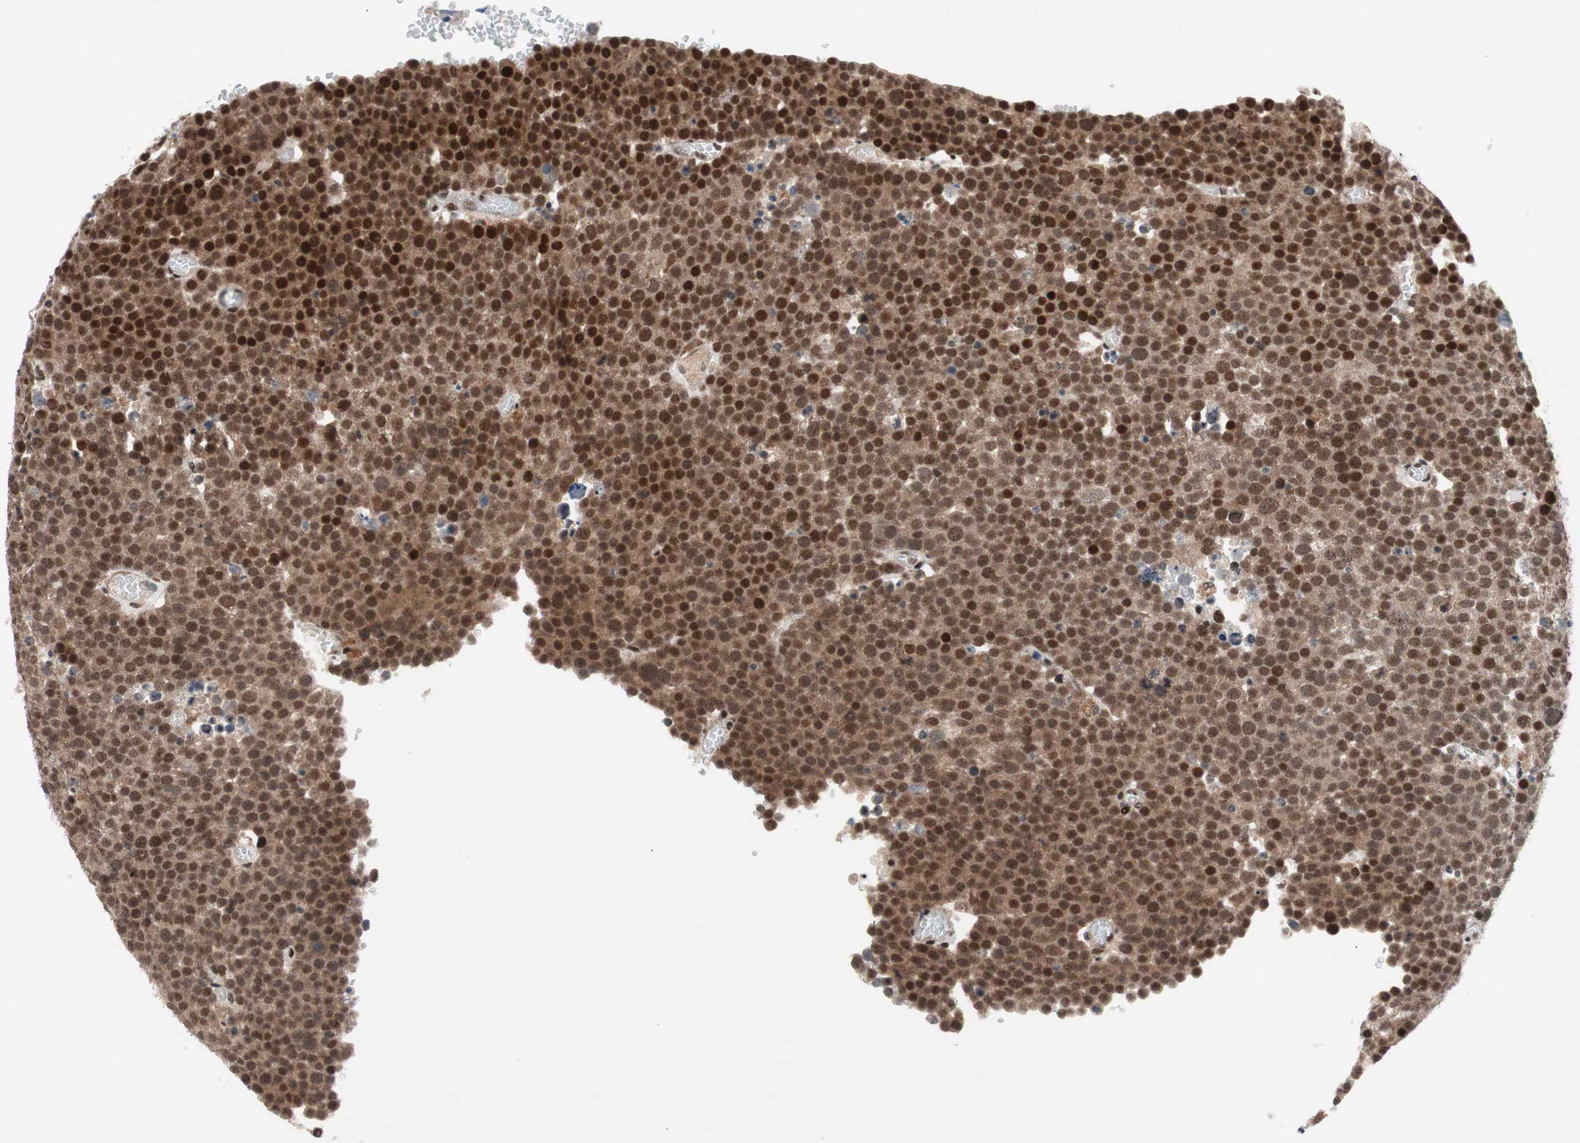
{"staining": {"intensity": "strong", "quantity": ">75%", "location": "cytoplasmic/membranous,nuclear"}, "tissue": "testis cancer", "cell_type": "Tumor cells", "image_type": "cancer", "snomed": [{"axis": "morphology", "description": "Seminoma, NOS"}, {"axis": "topography", "description": "Testis"}], "caption": "Brown immunohistochemical staining in testis seminoma exhibits strong cytoplasmic/membranous and nuclear positivity in approximately >75% of tumor cells.", "gene": "TCF12", "patient": {"sex": "male", "age": 71}}